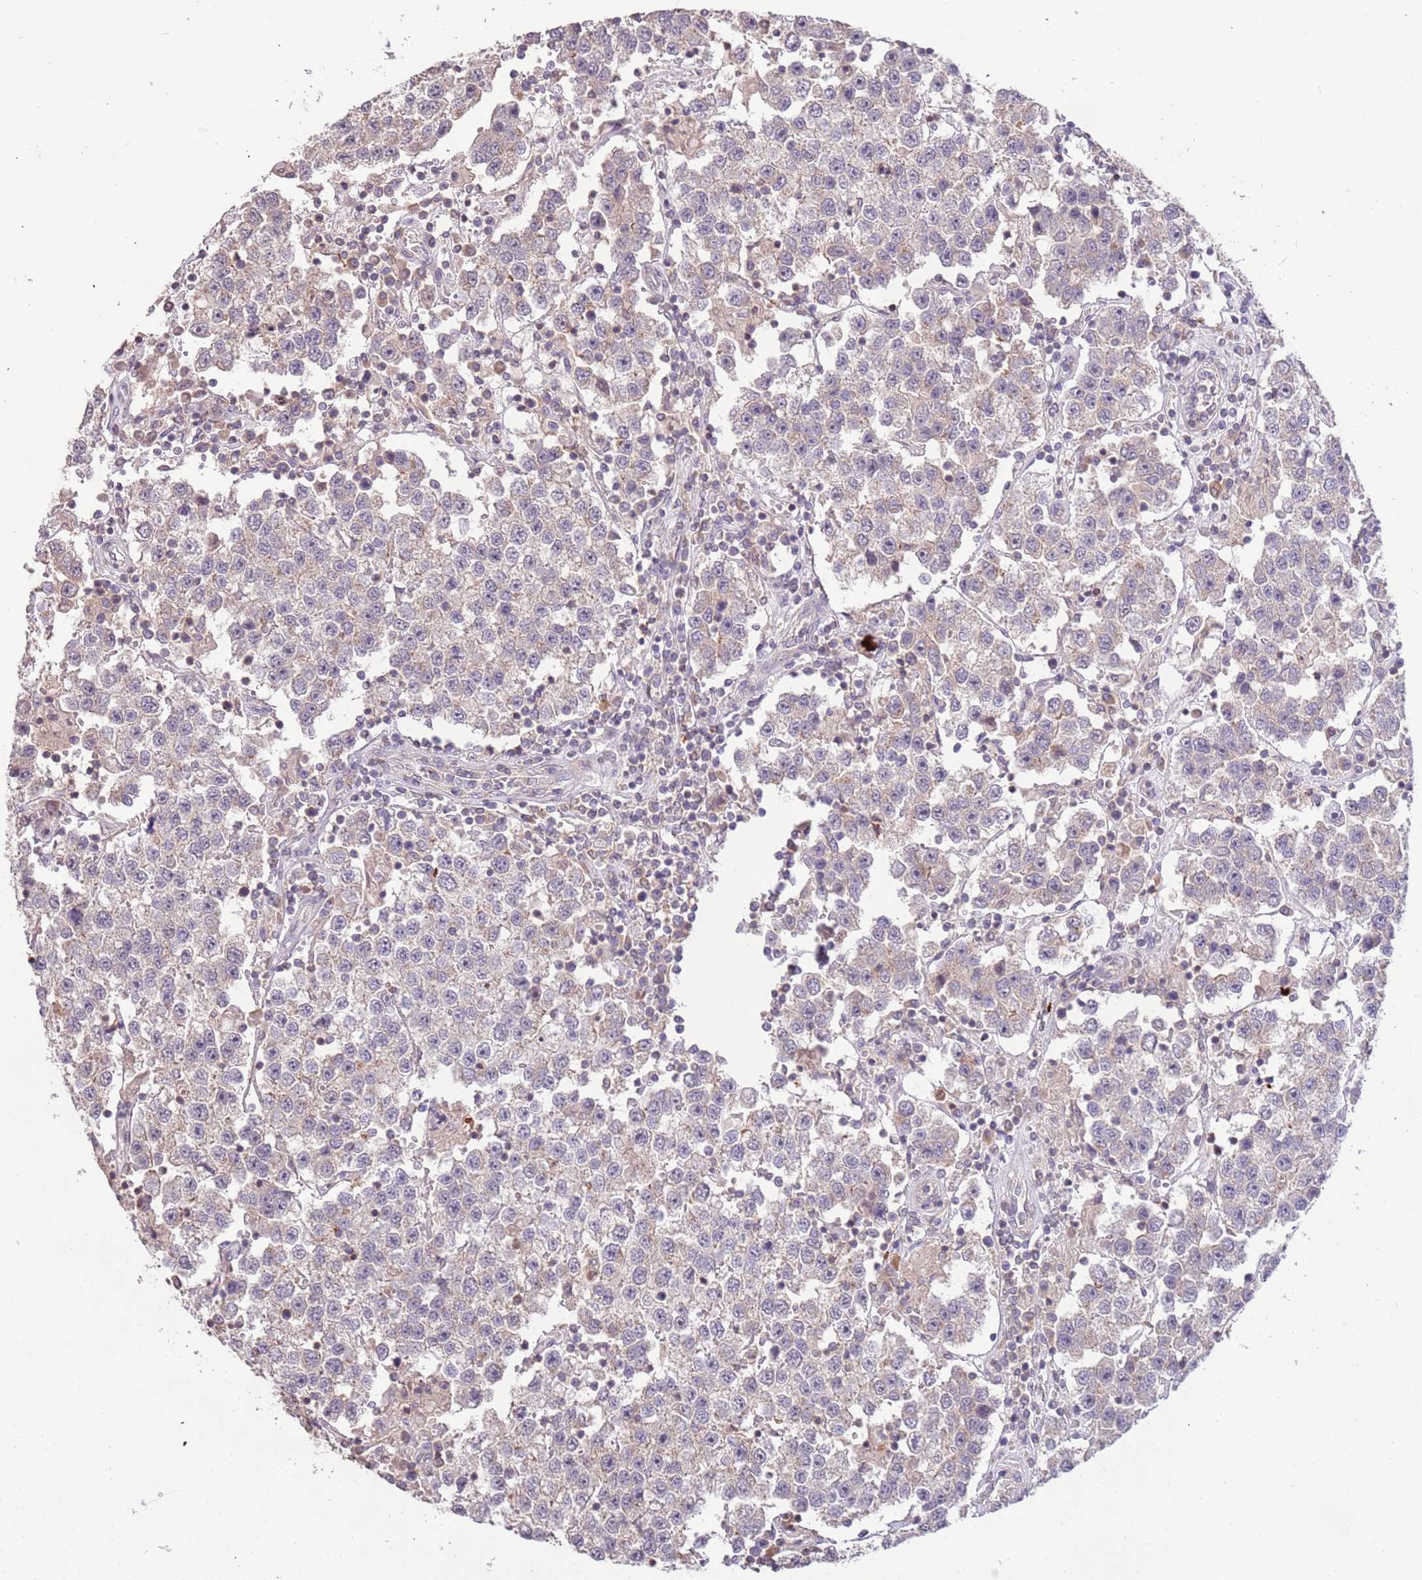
{"staining": {"intensity": "weak", "quantity": "25%-75%", "location": "cytoplasmic/membranous"}, "tissue": "testis cancer", "cell_type": "Tumor cells", "image_type": "cancer", "snomed": [{"axis": "morphology", "description": "Seminoma, NOS"}, {"axis": "topography", "description": "Testis"}], "caption": "Seminoma (testis) stained with DAB immunohistochemistry displays low levels of weak cytoplasmic/membranous staining in approximately 25%-75% of tumor cells.", "gene": "SLC16A4", "patient": {"sex": "male", "age": 37}}